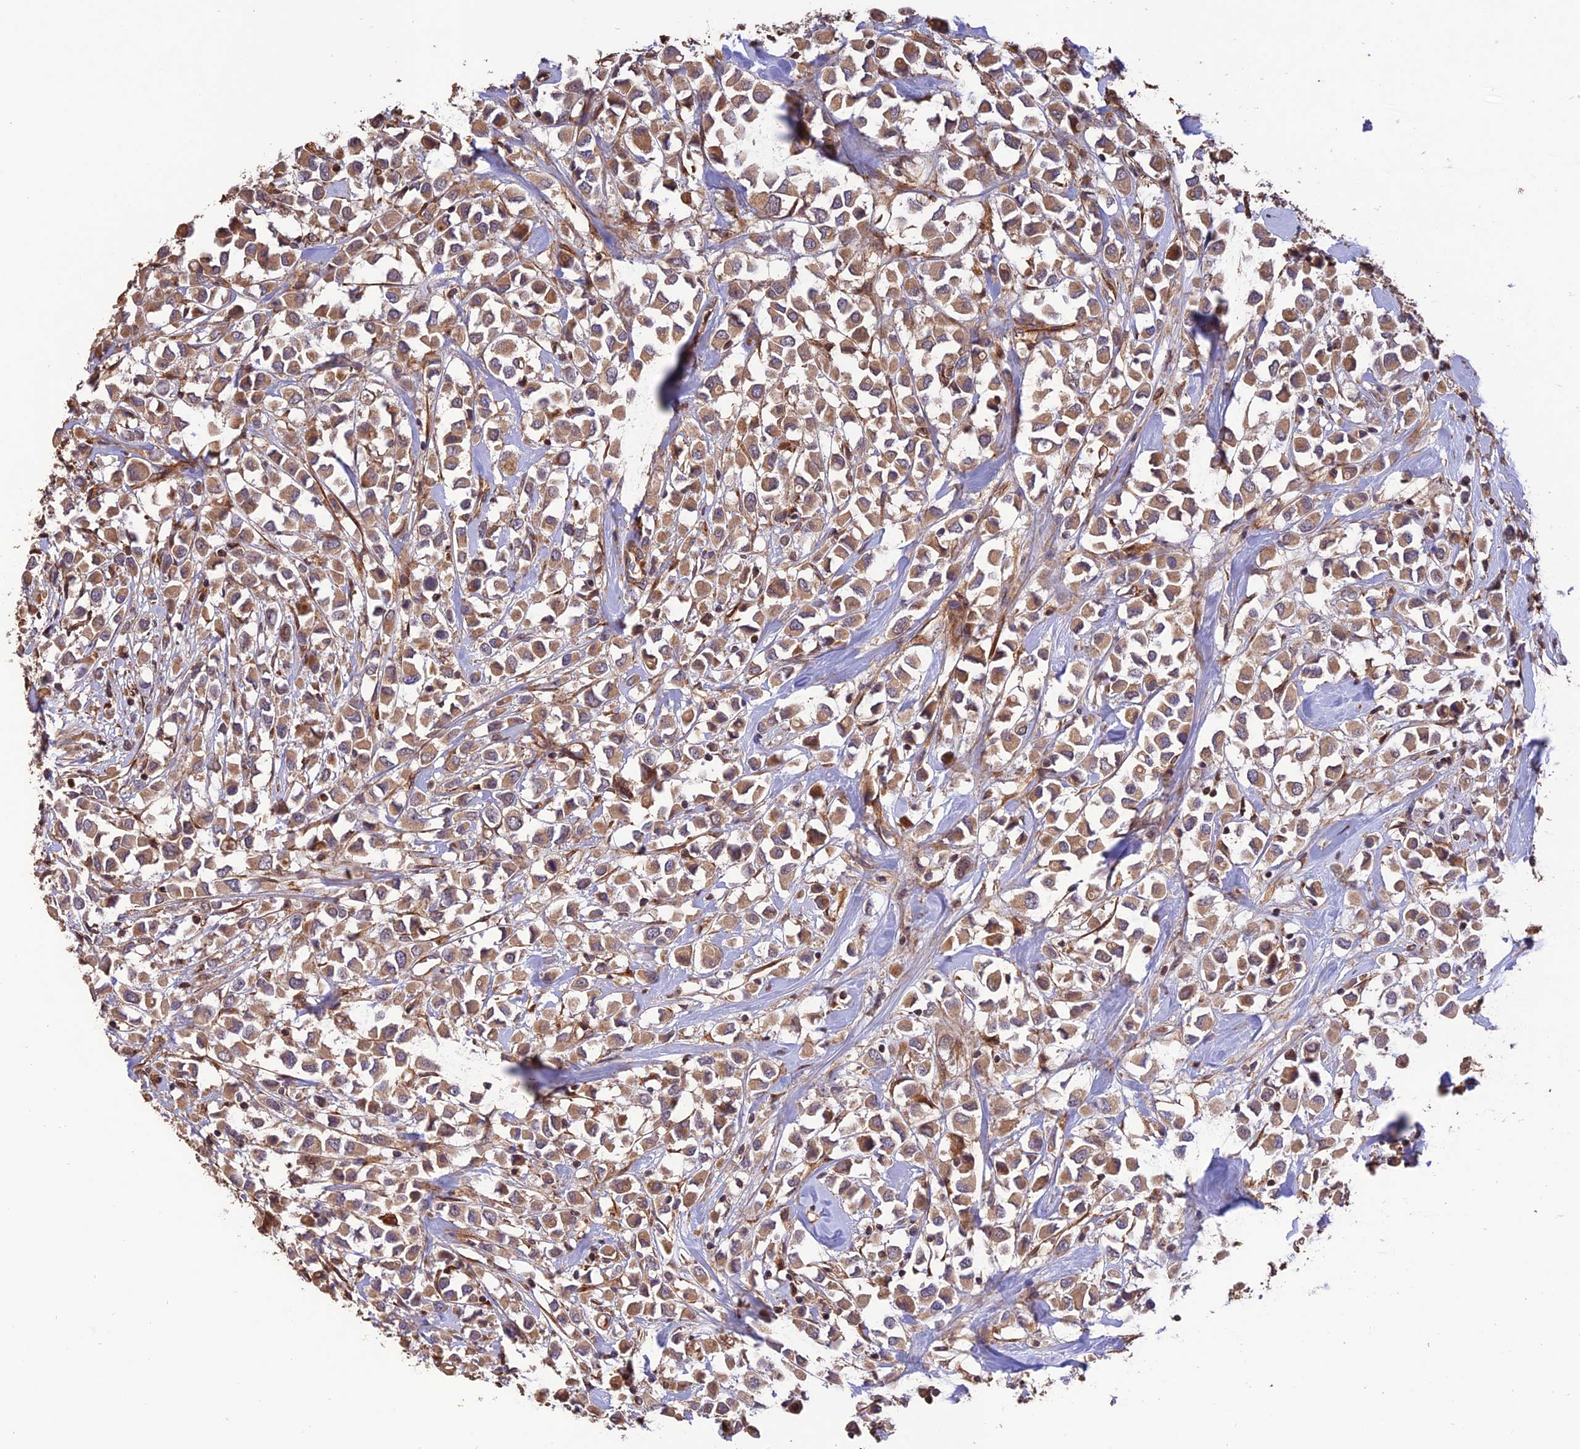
{"staining": {"intensity": "moderate", "quantity": ">75%", "location": "cytoplasmic/membranous"}, "tissue": "breast cancer", "cell_type": "Tumor cells", "image_type": "cancer", "snomed": [{"axis": "morphology", "description": "Duct carcinoma"}, {"axis": "topography", "description": "Breast"}], "caption": "A high-resolution histopathology image shows immunohistochemistry staining of breast intraductal carcinoma, which reveals moderate cytoplasmic/membranous staining in about >75% of tumor cells. (DAB (3,3'-diaminobenzidine) IHC, brown staining for protein, blue staining for nuclei).", "gene": "CREBL2", "patient": {"sex": "female", "age": 61}}